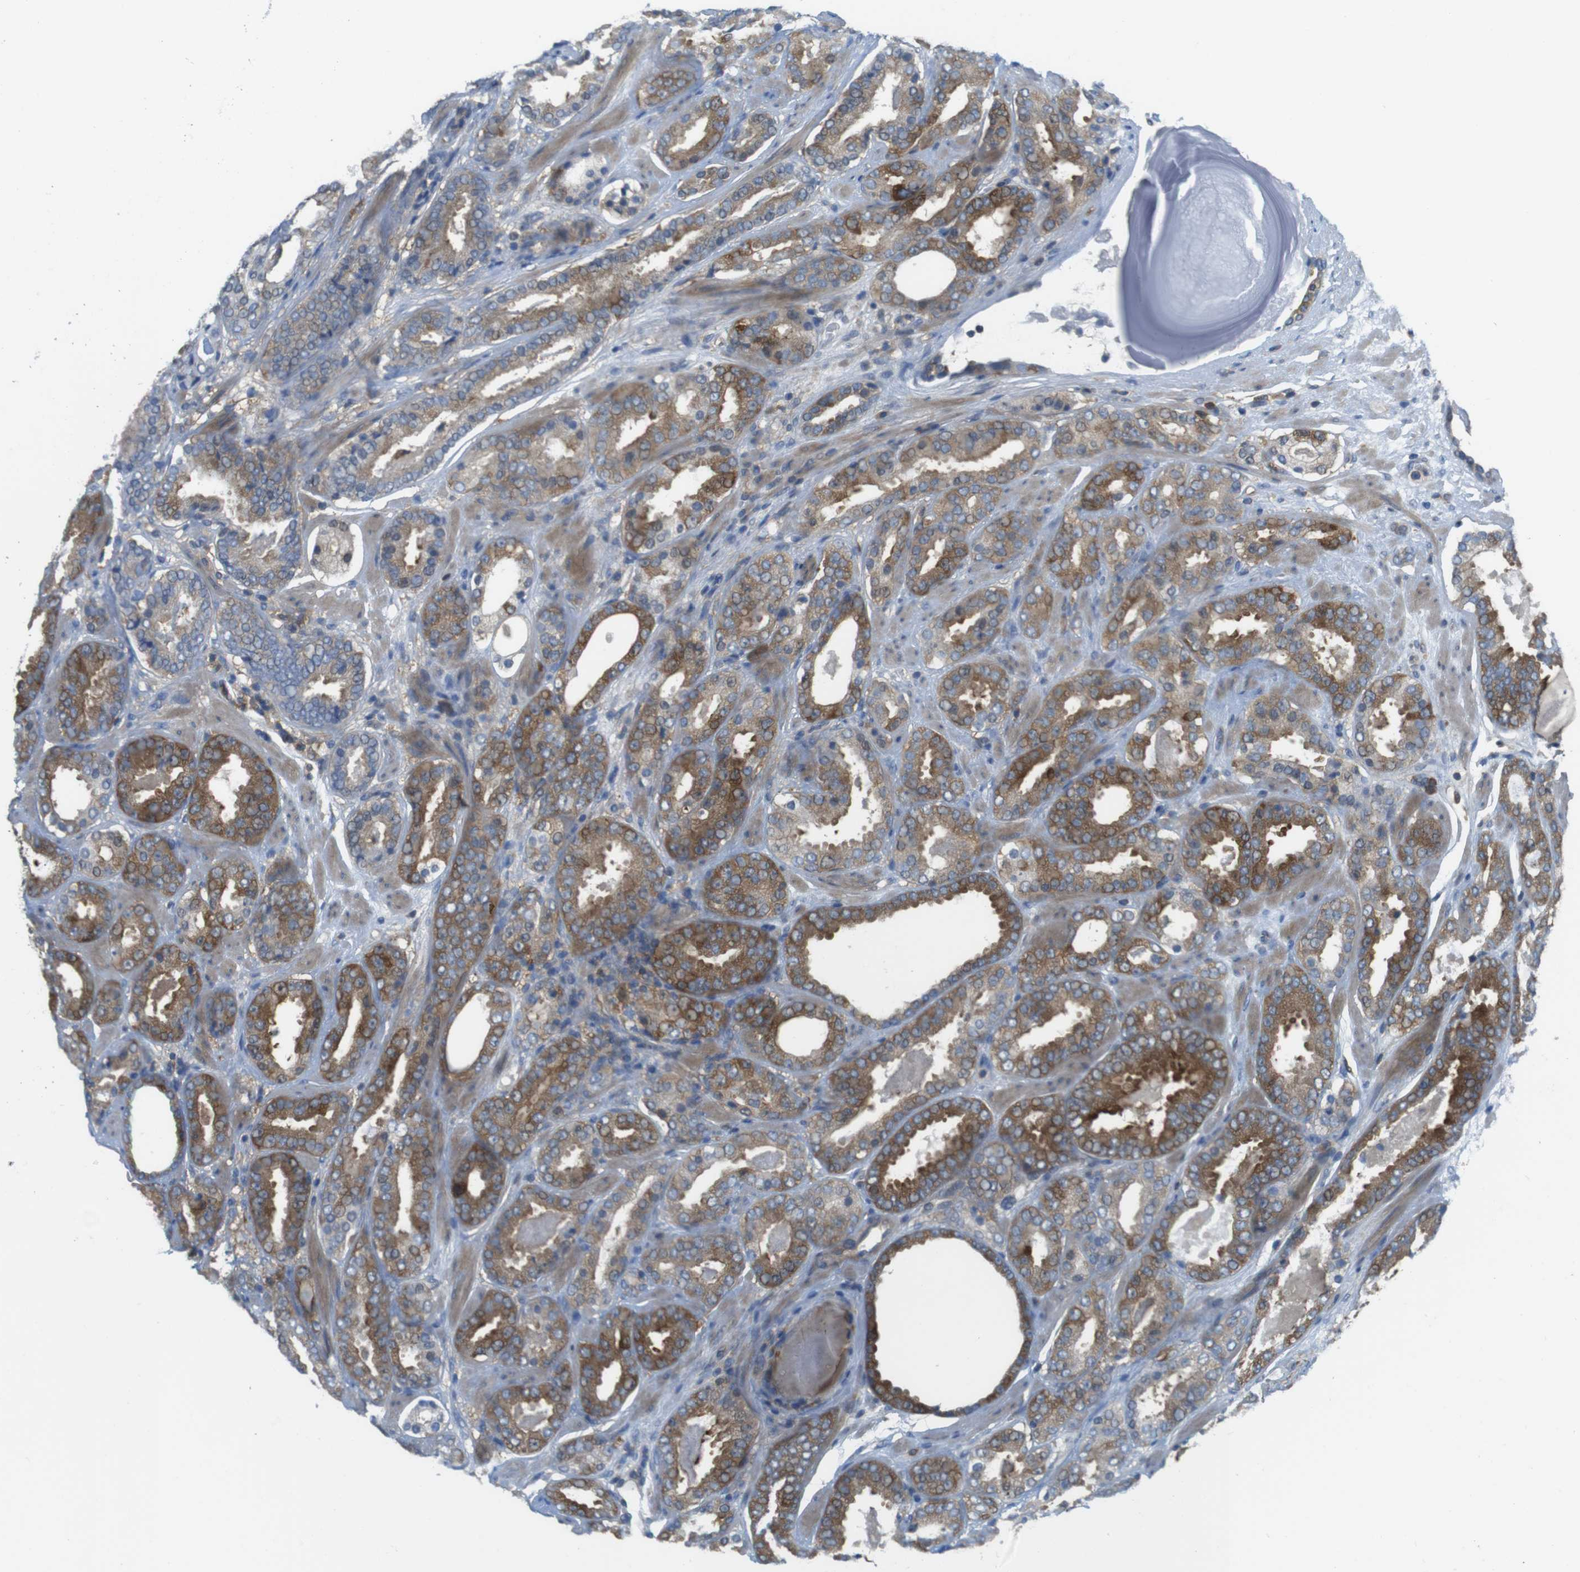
{"staining": {"intensity": "strong", "quantity": ">75%", "location": "cytoplasmic/membranous"}, "tissue": "prostate cancer", "cell_type": "Tumor cells", "image_type": "cancer", "snomed": [{"axis": "morphology", "description": "Adenocarcinoma, Low grade"}, {"axis": "topography", "description": "Prostate"}], "caption": "Prostate adenocarcinoma (low-grade) stained for a protein shows strong cytoplasmic/membranous positivity in tumor cells.", "gene": "MTHFD1", "patient": {"sex": "male", "age": 69}}